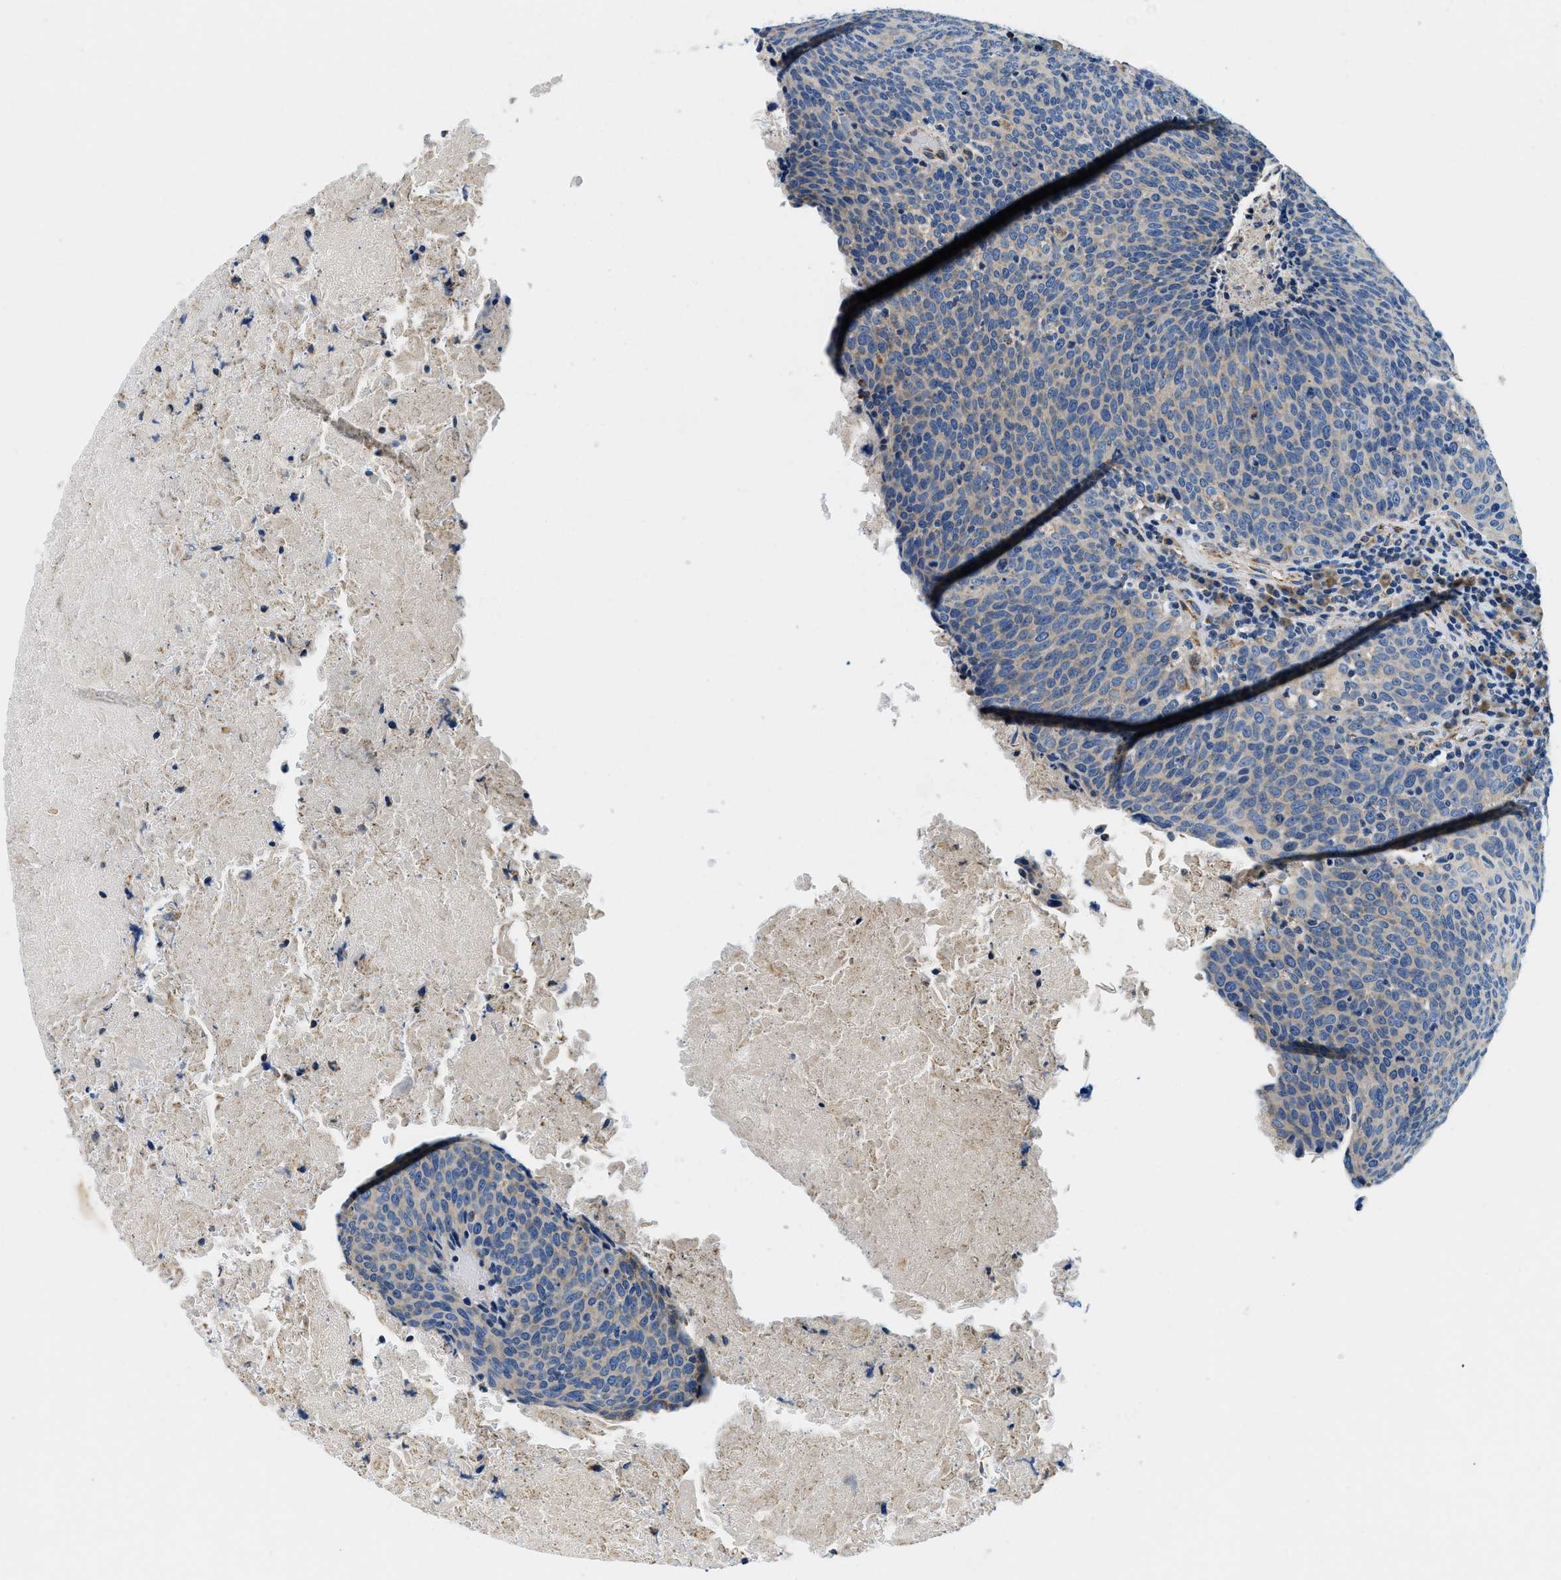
{"staining": {"intensity": "negative", "quantity": "none", "location": "none"}, "tissue": "head and neck cancer", "cell_type": "Tumor cells", "image_type": "cancer", "snomed": [{"axis": "morphology", "description": "Squamous cell carcinoma, NOS"}, {"axis": "morphology", "description": "Squamous cell carcinoma, metastatic, NOS"}, {"axis": "topography", "description": "Lymph node"}, {"axis": "topography", "description": "Head-Neck"}], "caption": "Immunohistochemistry micrograph of human metastatic squamous cell carcinoma (head and neck) stained for a protein (brown), which exhibits no staining in tumor cells.", "gene": "SAMD4B", "patient": {"sex": "male", "age": 62}}